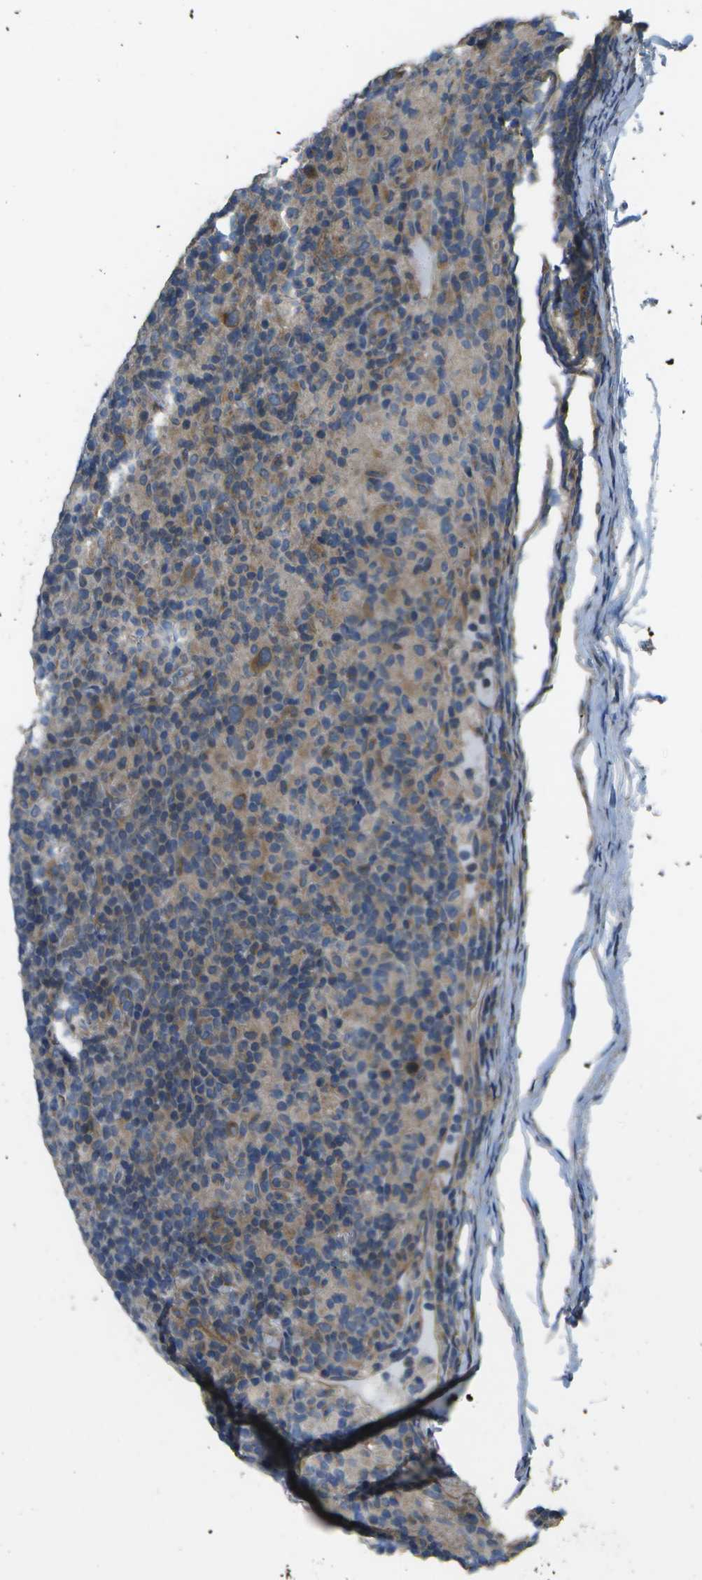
{"staining": {"intensity": "moderate", "quantity": "25%-75%", "location": "cytoplasmic/membranous"}, "tissue": "lymphoma", "cell_type": "Tumor cells", "image_type": "cancer", "snomed": [{"axis": "morphology", "description": "Hodgkin's disease, NOS"}, {"axis": "topography", "description": "Lymph node"}], "caption": "Human Hodgkin's disease stained with a protein marker shows moderate staining in tumor cells.", "gene": "CLNS1A", "patient": {"sex": "male", "age": 70}}